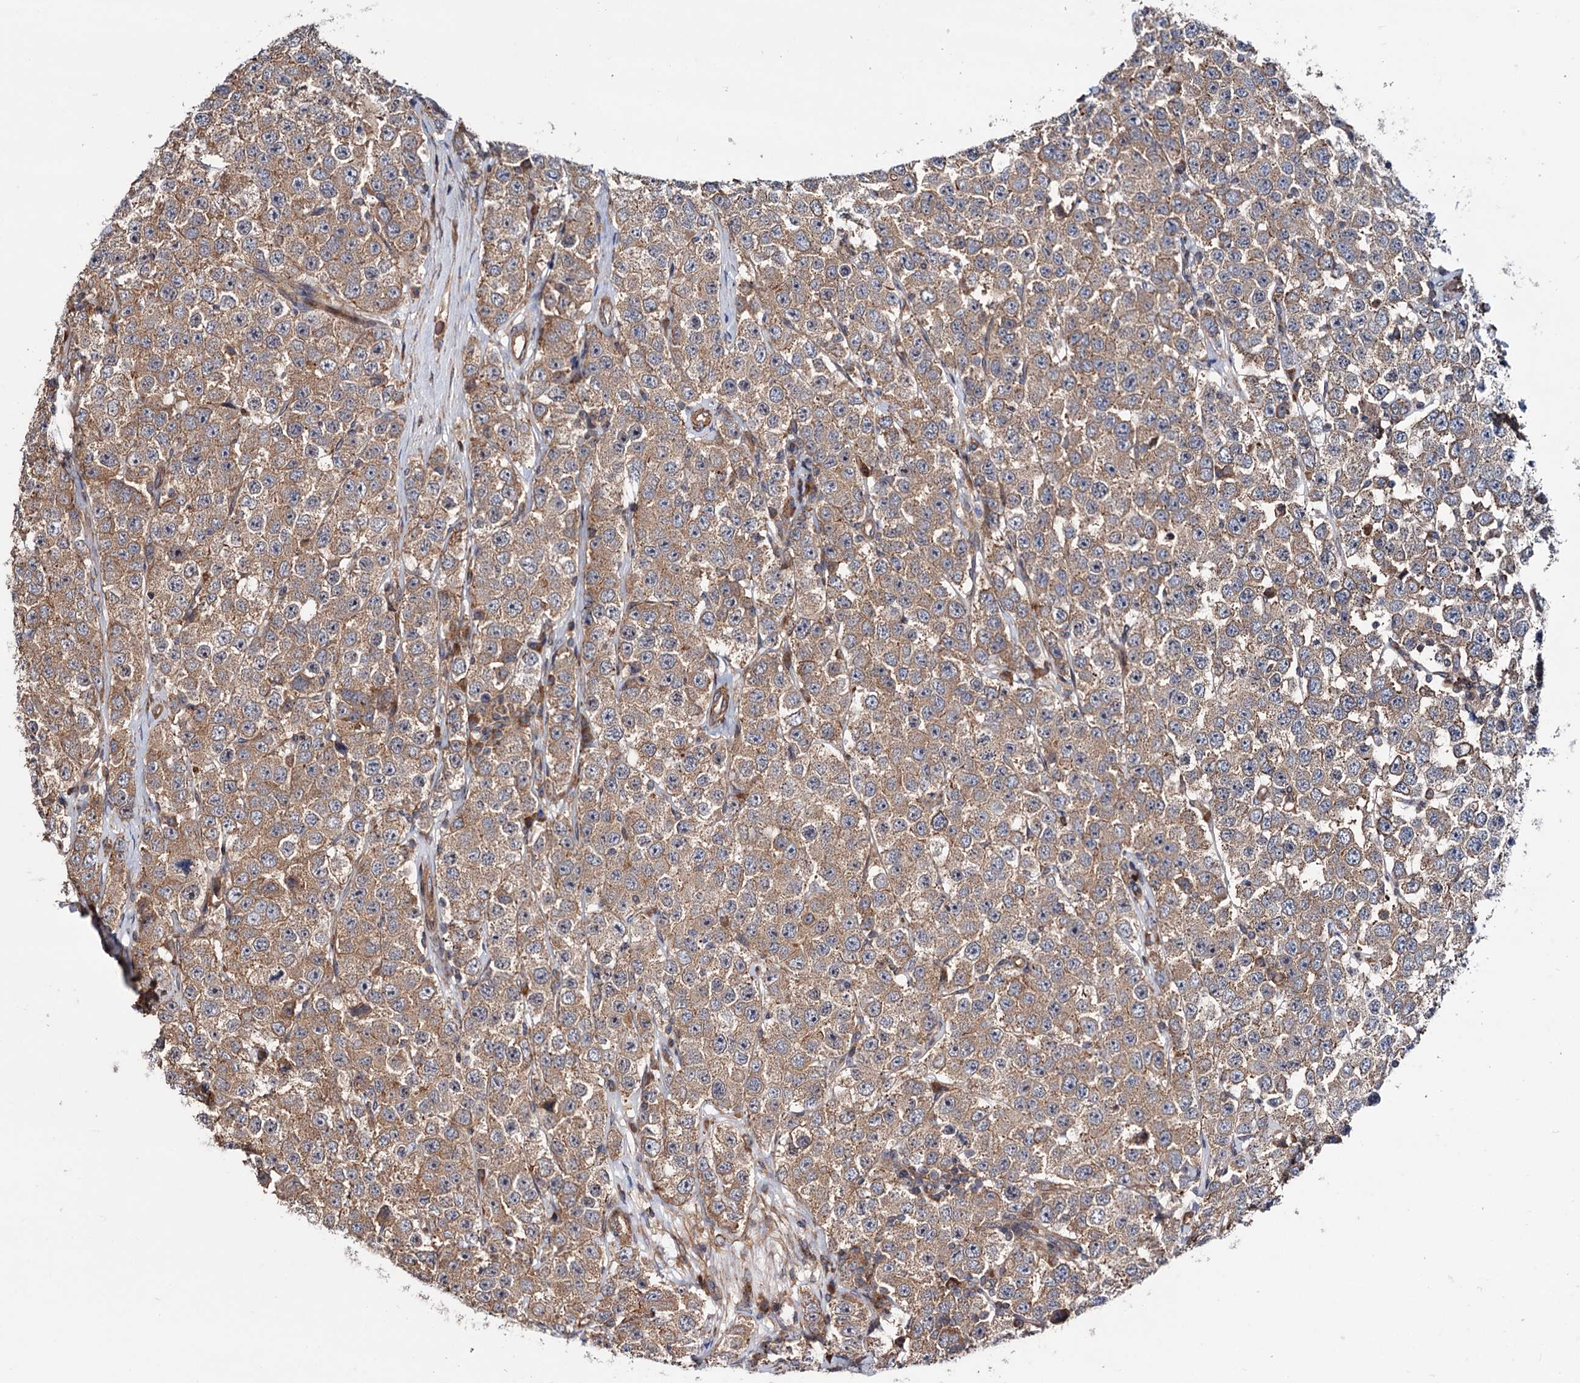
{"staining": {"intensity": "moderate", "quantity": ">75%", "location": "cytoplasmic/membranous"}, "tissue": "testis cancer", "cell_type": "Tumor cells", "image_type": "cancer", "snomed": [{"axis": "morphology", "description": "Seminoma, NOS"}, {"axis": "topography", "description": "Testis"}], "caption": "IHC of testis cancer demonstrates medium levels of moderate cytoplasmic/membranous expression in about >75% of tumor cells.", "gene": "FERMT2", "patient": {"sex": "male", "age": 28}}